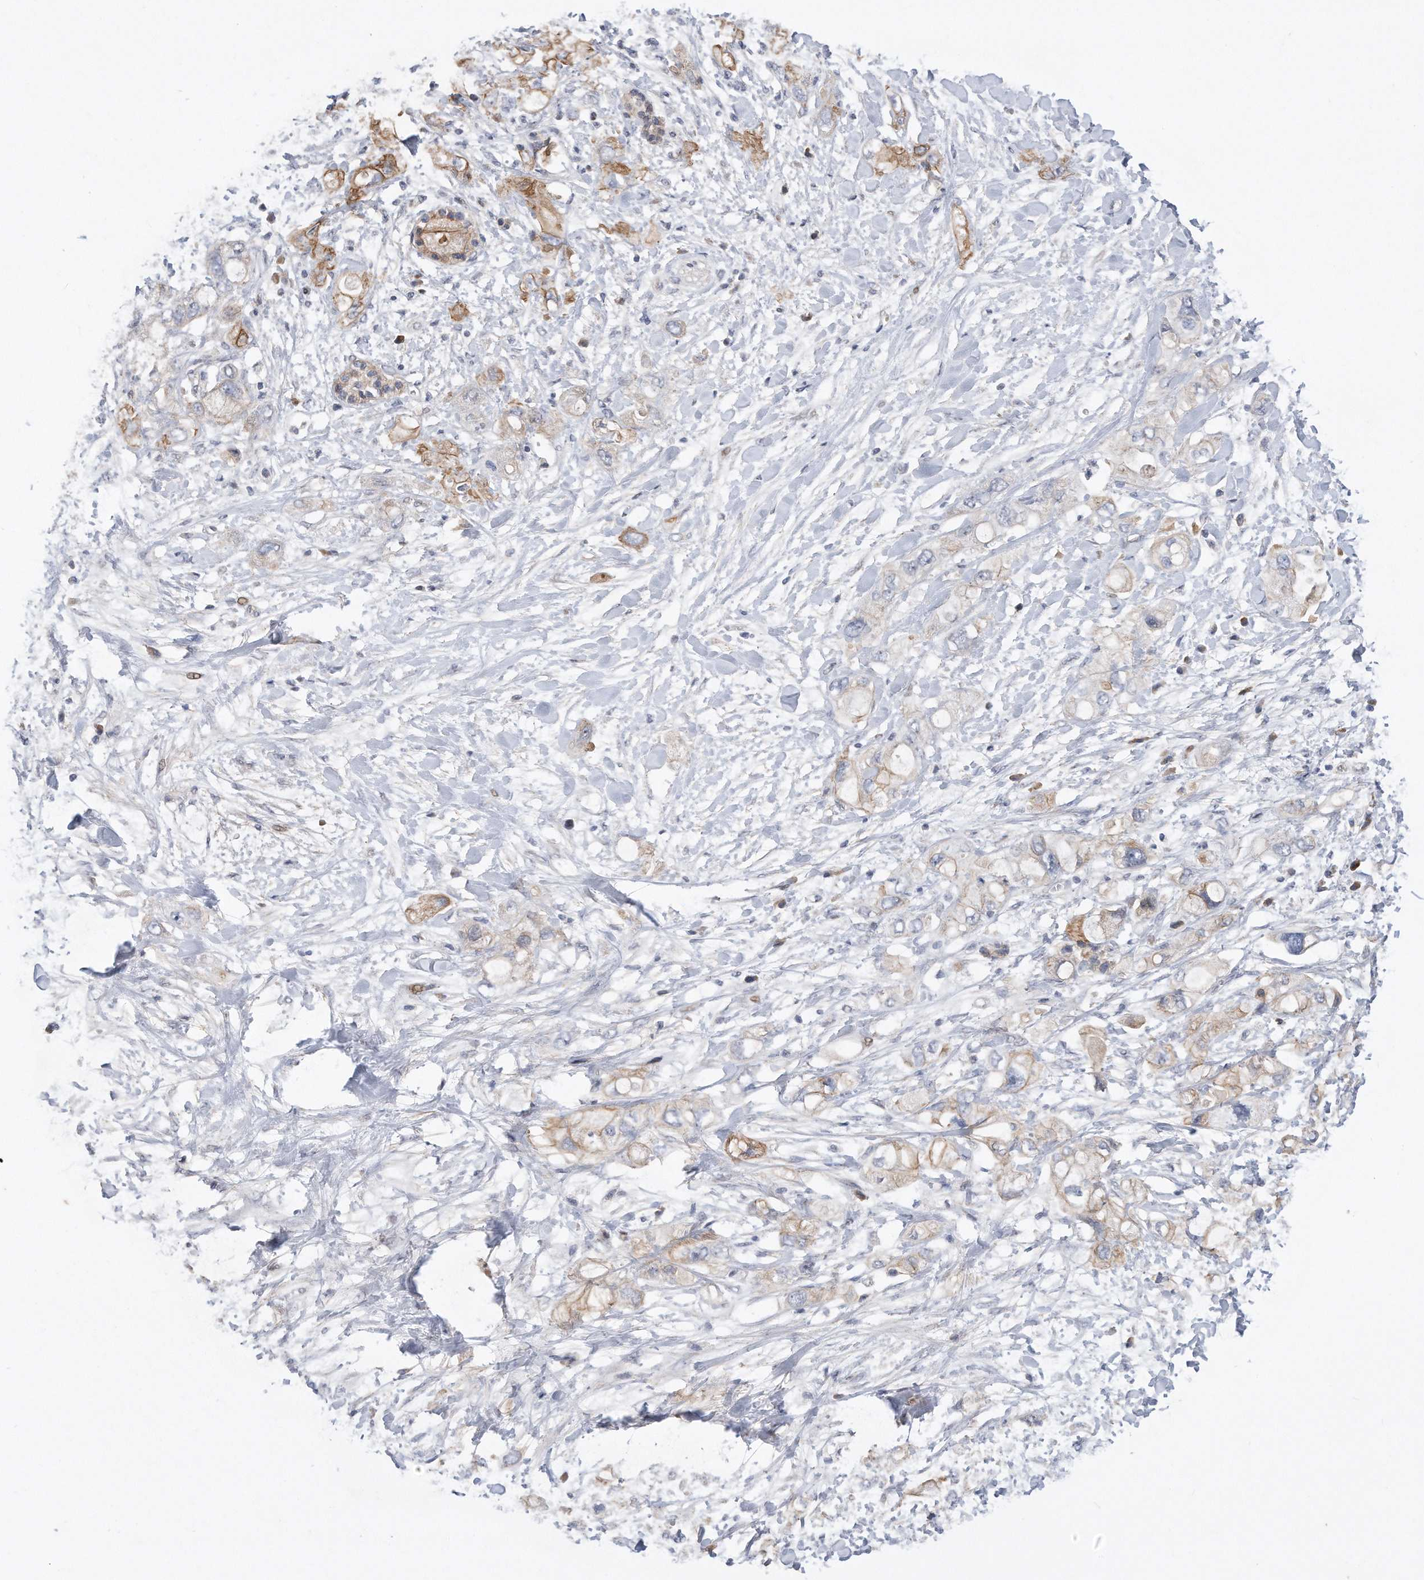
{"staining": {"intensity": "strong", "quantity": "<25%", "location": "cytoplasmic/membranous"}, "tissue": "pancreatic cancer", "cell_type": "Tumor cells", "image_type": "cancer", "snomed": [{"axis": "morphology", "description": "Adenocarcinoma, NOS"}, {"axis": "topography", "description": "Pancreas"}], "caption": "Pancreatic cancer was stained to show a protein in brown. There is medium levels of strong cytoplasmic/membranous expression in approximately <25% of tumor cells.", "gene": "CDH12", "patient": {"sex": "female", "age": 56}}